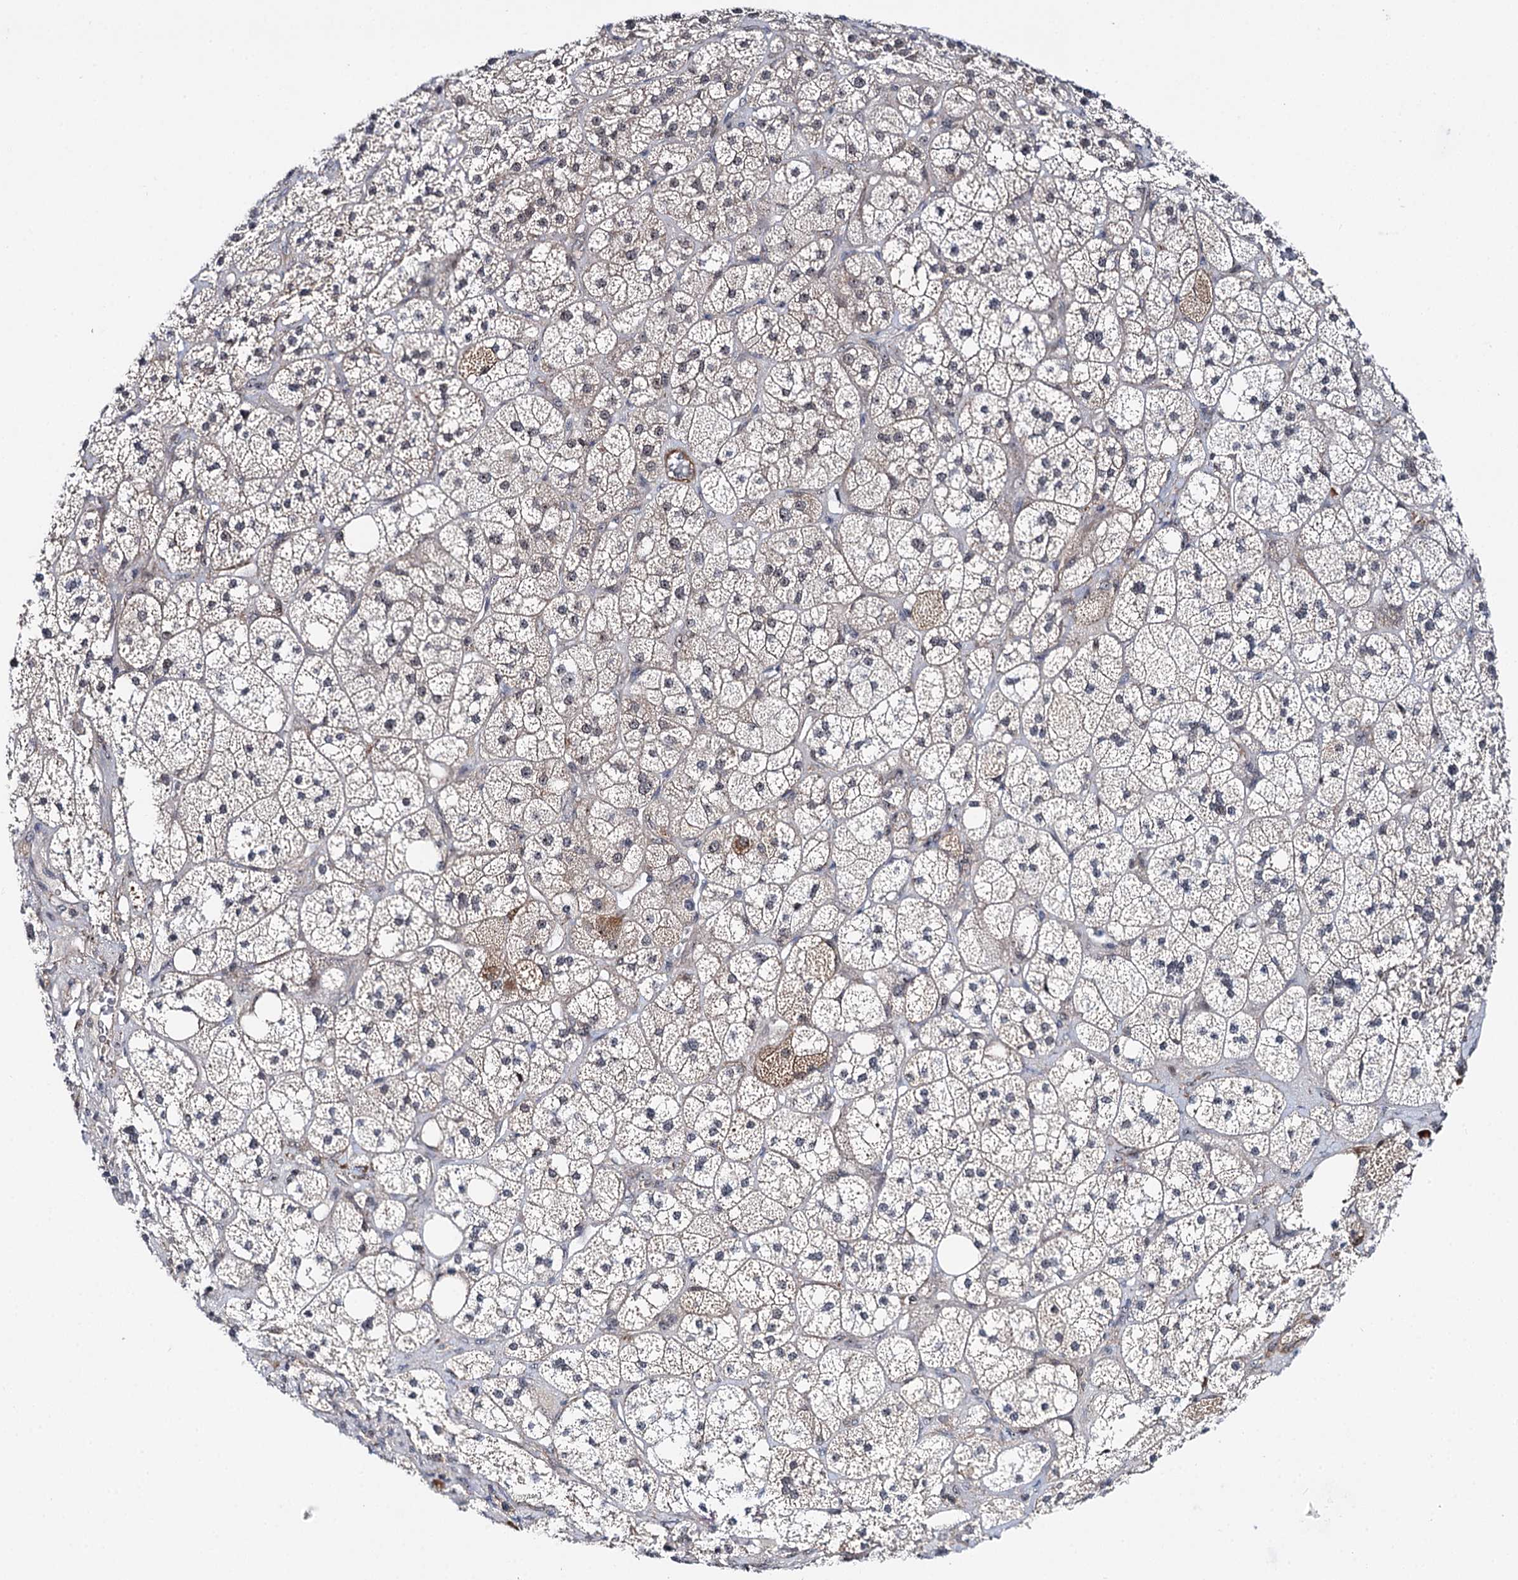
{"staining": {"intensity": "moderate", "quantity": "25%-75%", "location": "cytoplasmic/membranous,nuclear"}, "tissue": "adrenal gland", "cell_type": "Glandular cells", "image_type": "normal", "snomed": [{"axis": "morphology", "description": "Normal tissue, NOS"}, {"axis": "topography", "description": "Adrenal gland"}], "caption": "Immunohistochemical staining of unremarkable adrenal gland displays 25%-75% levels of moderate cytoplasmic/membranous,nuclear protein staining in approximately 25%-75% of glandular cells.", "gene": "BUD13", "patient": {"sex": "male", "age": 61}}